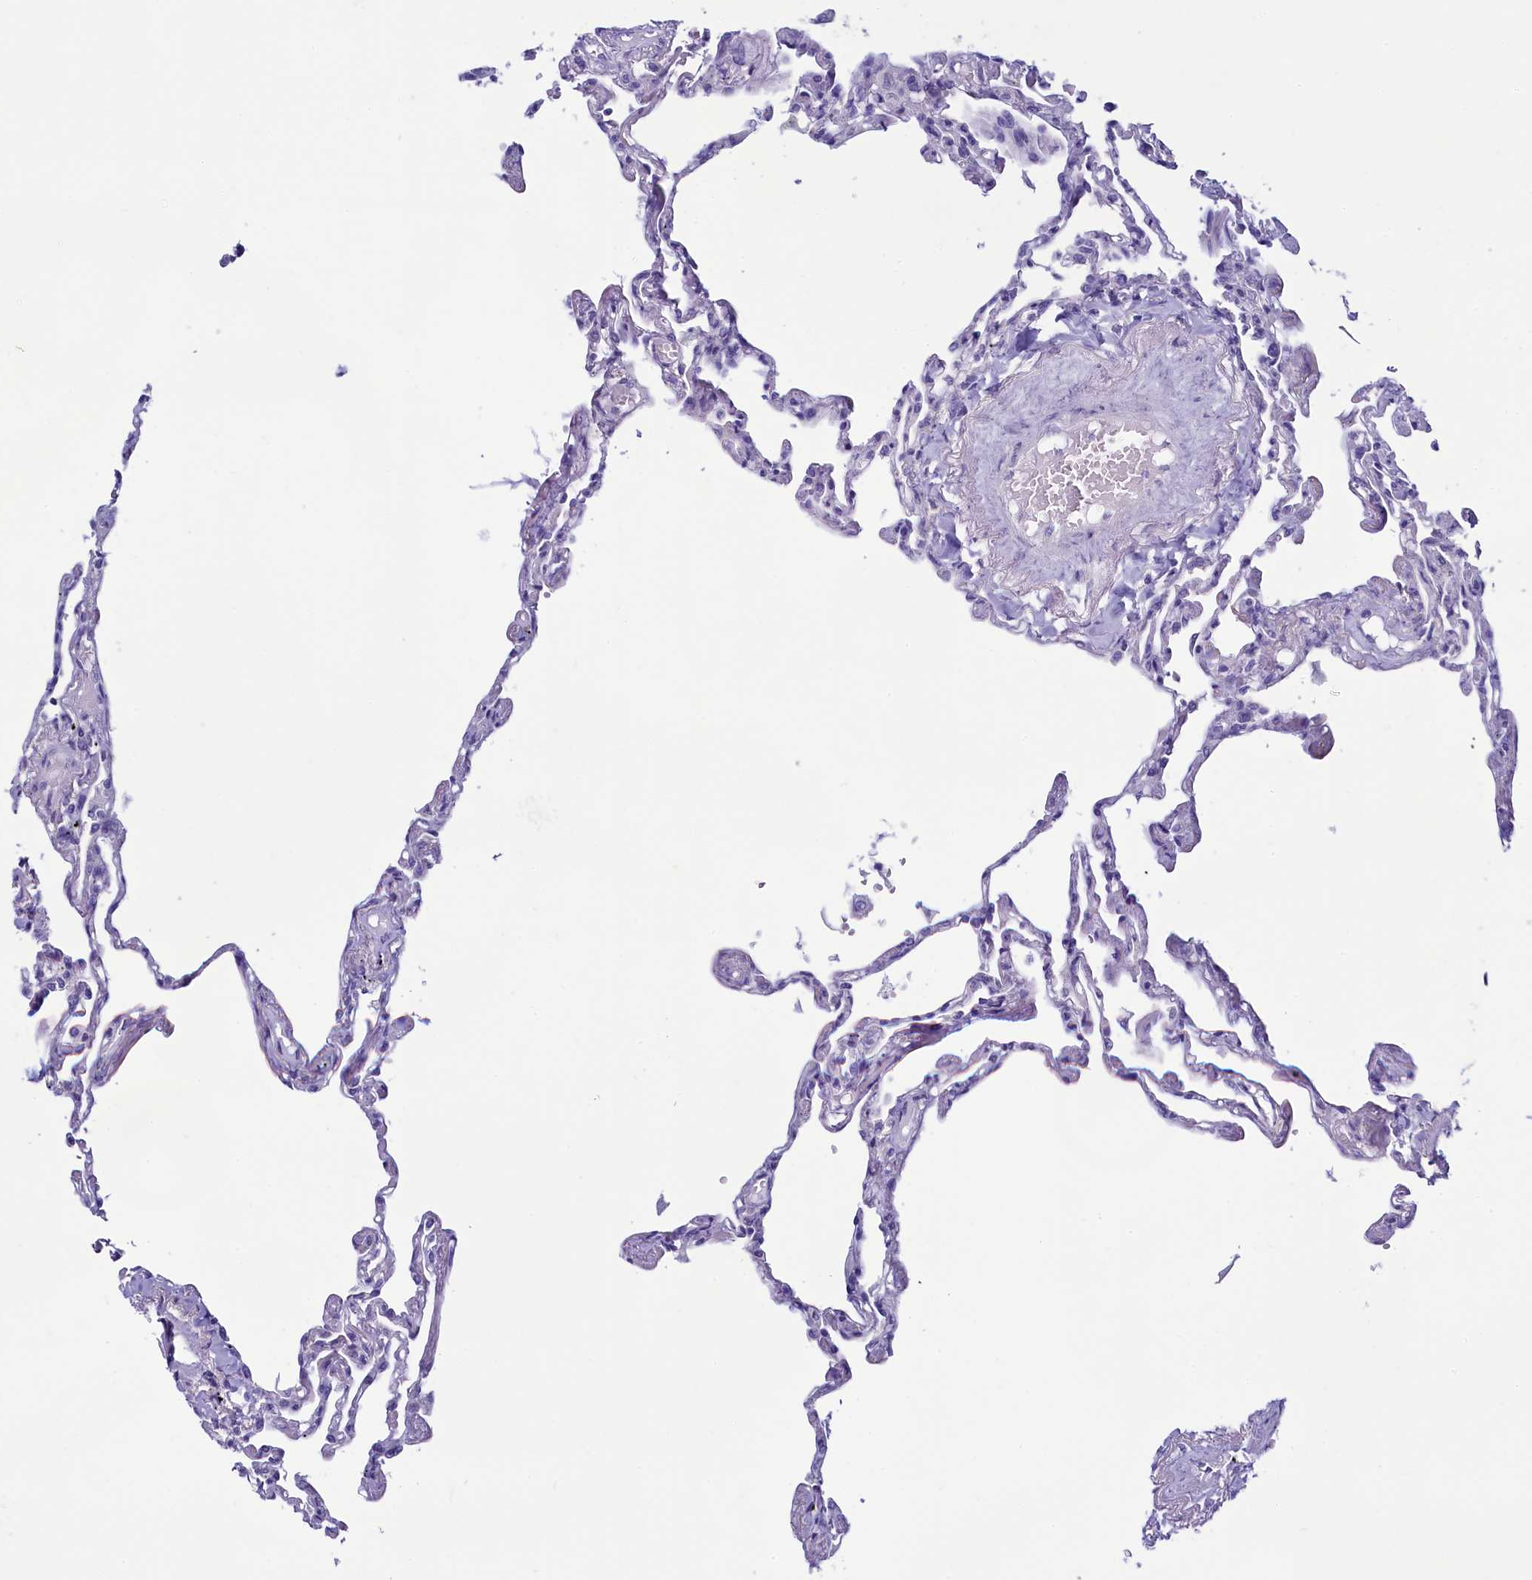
{"staining": {"intensity": "negative", "quantity": "none", "location": "none"}, "tissue": "lung", "cell_type": "Alveolar cells", "image_type": "normal", "snomed": [{"axis": "morphology", "description": "Normal tissue, NOS"}, {"axis": "topography", "description": "Lung"}], "caption": "Protein analysis of normal lung reveals no significant positivity in alveolar cells. (DAB IHC visualized using brightfield microscopy, high magnification).", "gene": "SKA3", "patient": {"sex": "female", "age": 67}}